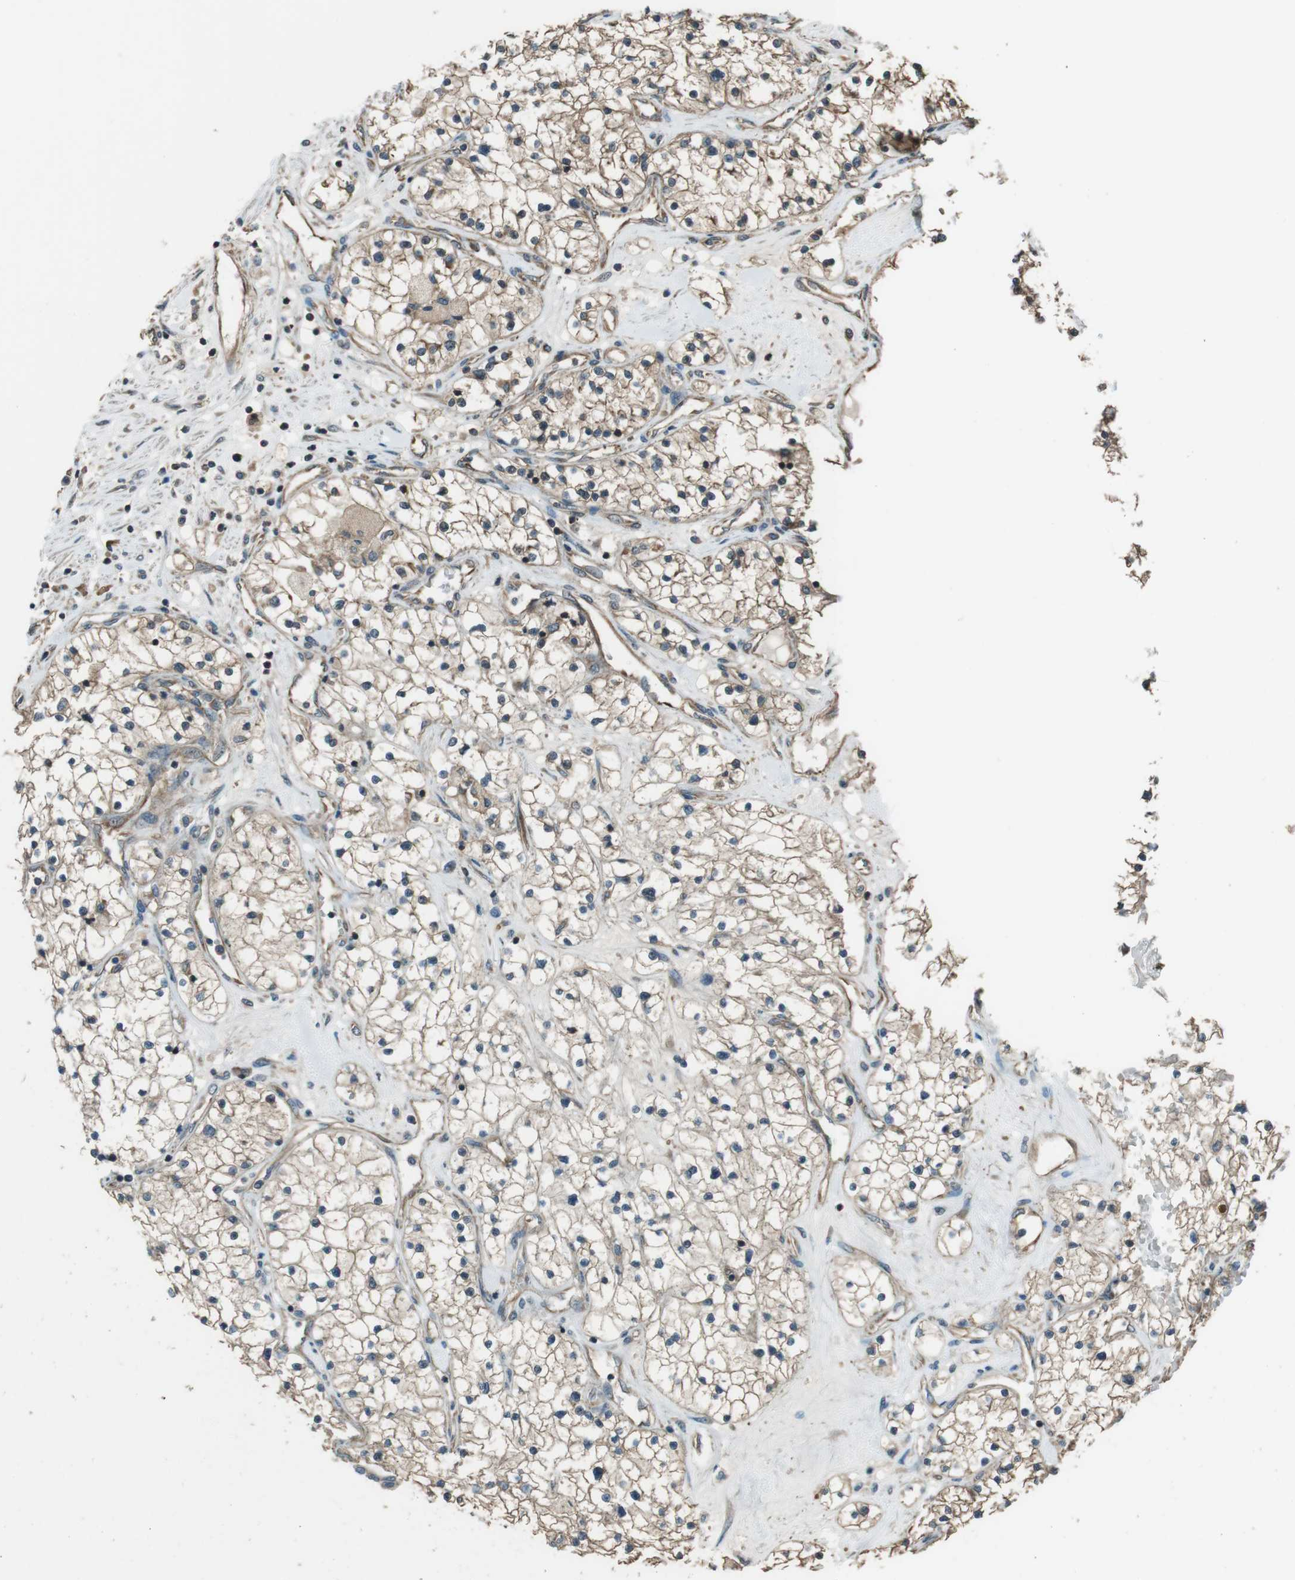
{"staining": {"intensity": "weak", "quantity": ">75%", "location": "cytoplasmic/membranous"}, "tissue": "renal cancer", "cell_type": "Tumor cells", "image_type": "cancer", "snomed": [{"axis": "morphology", "description": "Adenocarcinoma, NOS"}, {"axis": "topography", "description": "Kidney"}], "caption": "IHC staining of renal adenocarcinoma, which demonstrates low levels of weak cytoplasmic/membranous expression in approximately >75% of tumor cells indicating weak cytoplasmic/membranous protein expression. The staining was performed using DAB (3,3'-diaminobenzidine) (brown) for protein detection and nuclei were counterstained in hematoxylin (blue).", "gene": "PA2G4", "patient": {"sex": "male", "age": 68}}